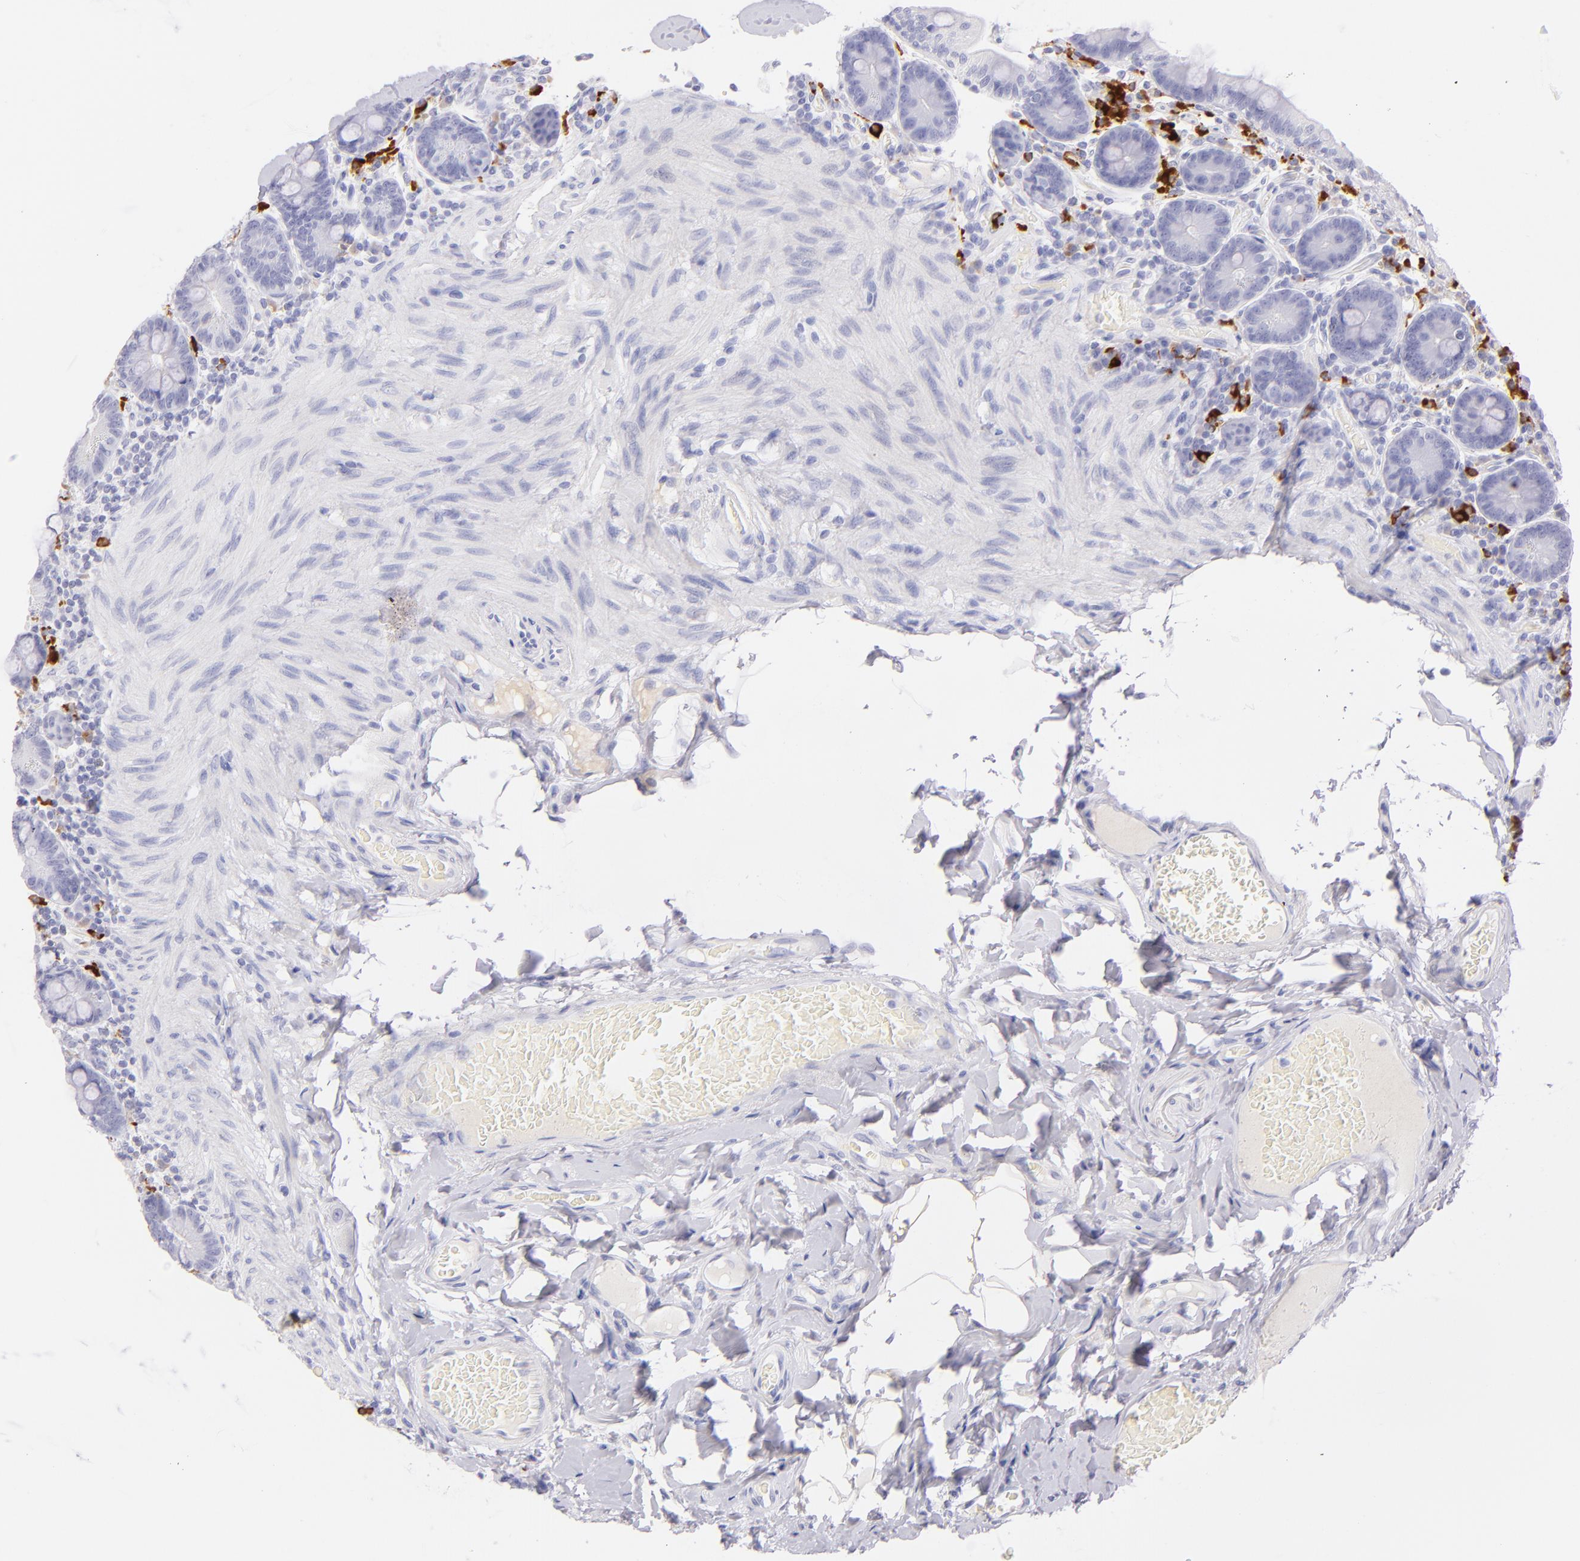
{"staining": {"intensity": "negative", "quantity": "none", "location": "none"}, "tissue": "duodenum", "cell_type": "Glandular cells", "image_type": "normal", "snomed": [{"axis": "morphology", "description": "Normal tissue, NOS"}, {"axis": "topography", "description": "Duodenum"}], "caption": "Immunohistochemistry (IHC) photomicrograph of benign duodenum: human duodenum stained with DAB (3,3'-diaminobenzidine) displays no significant protein positivity in glandular cells. (Brightfield microscopy of DAB immunohistochemistry (IHC) at high magnification).", "gene": "SDC1", "patient": {"sex": "male", "age": 66}}